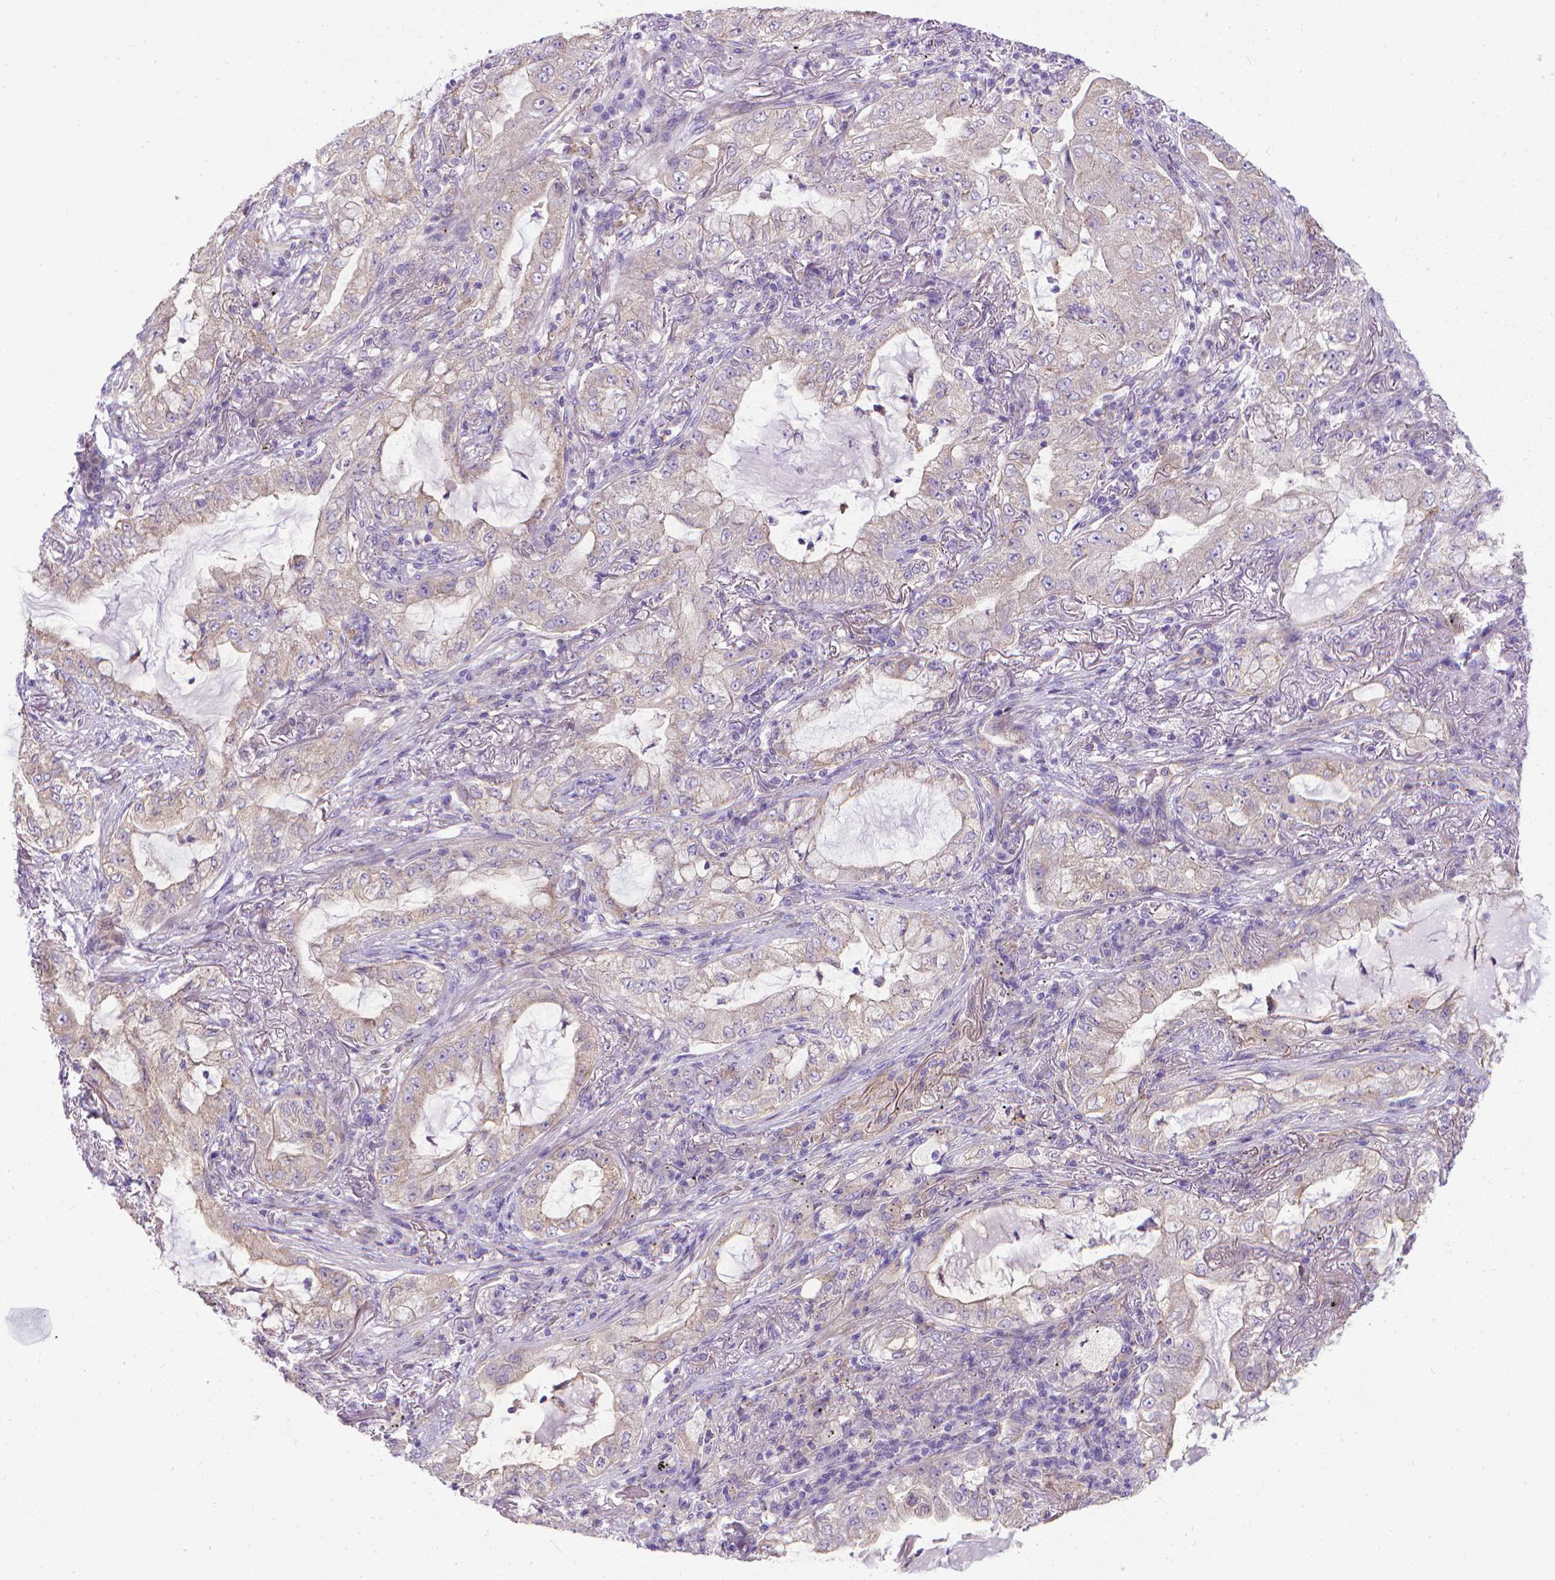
{"staining": {"intensity": "negative", "quantity": "none", "location": "none"}, "tissue": "lung cancer", "cell_type": "Tumor cells", "image_type": "cancer", "snomed": [{"axis": "morphology", "description": "Adenocarcinoma, NOS"}, {"axis": "topography", "description": "Lung"}], "caption": "Tumor cells show no significant positivity in lung cancer.", "gene": "CFAP299", "patient": {"sex": "female", "age": 73}}